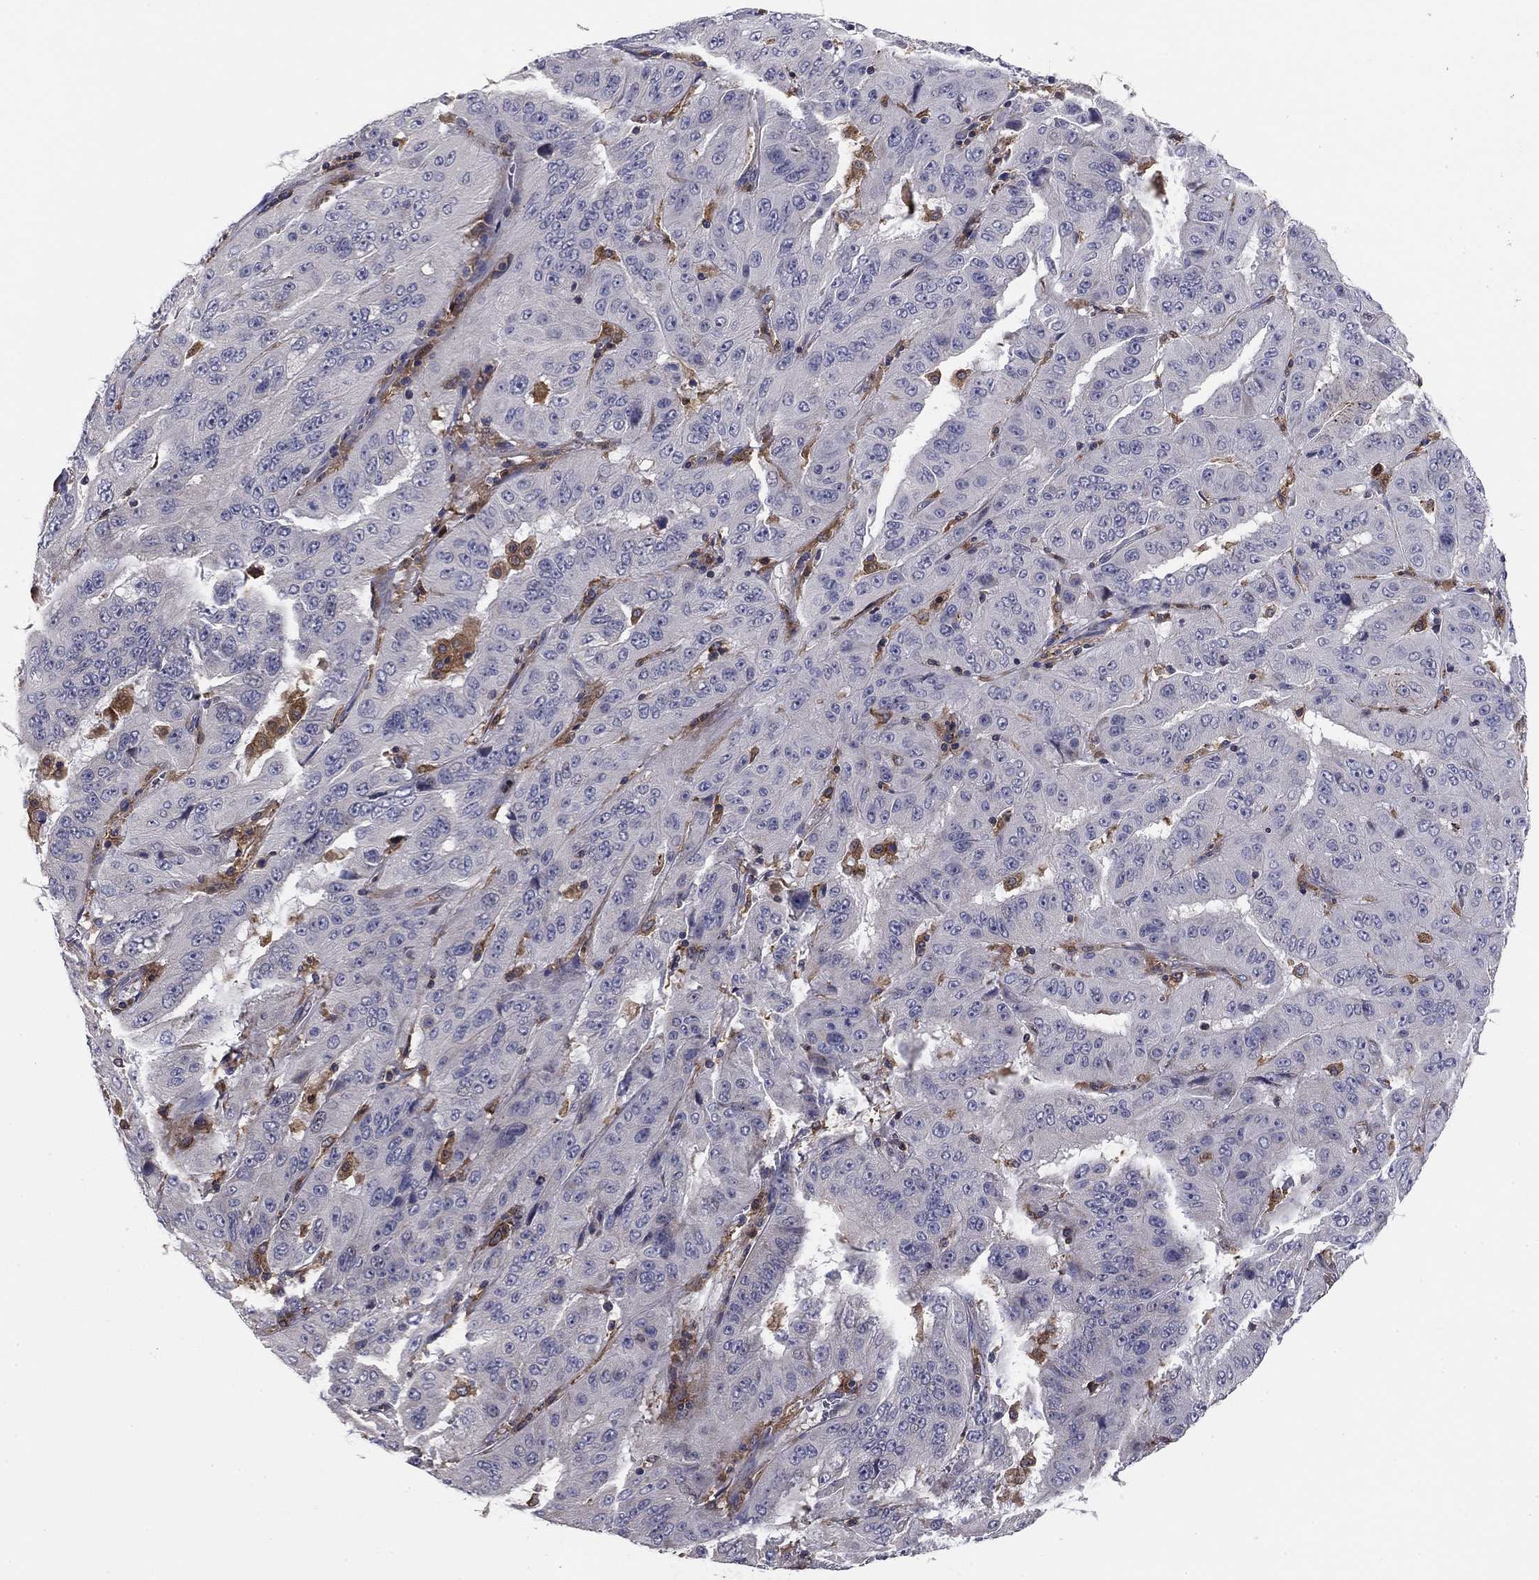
{"staining": {"intensity": "negative", "quantity": "none", "location": "none"}, "tissue": "pancreatic cancer", "cell_type": "Tumor cells", "image_type": "cancer", "snomed": [{"axis": "morphology", "description": "Adenocarcinoma, NOS"}, {"axis": "topography", "description": "Pancreas"}], "caption": "A micrograph of human pancreatic cancer is negative for staining in tumor cells.", "gene": "PLCB2", "patient": {"sex": "male", "age": 63}}